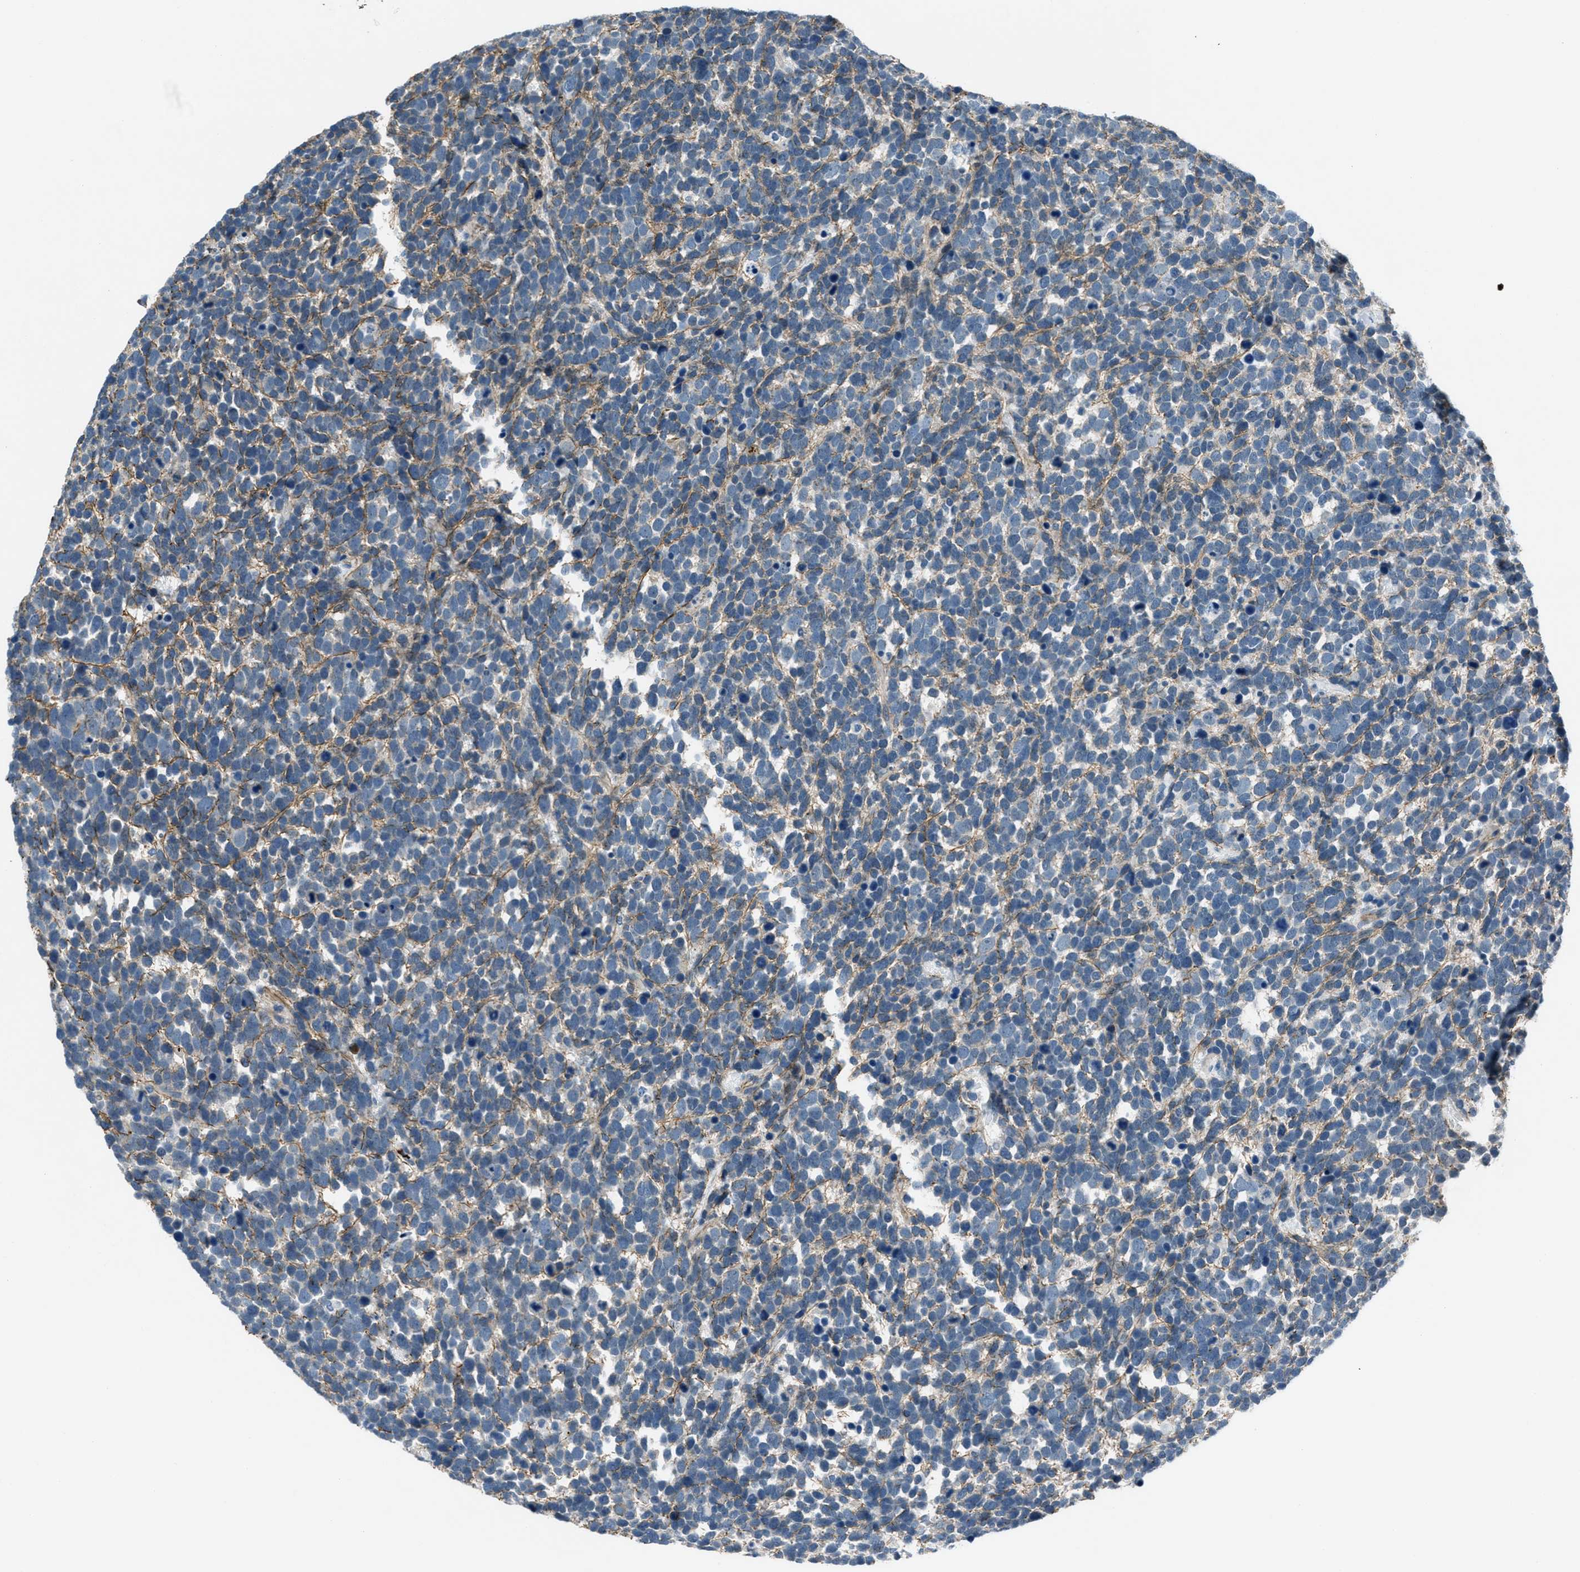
{"staining": {"intensity": "negative", "quantity": "none", "location": "none"}, "tissue": "urothelial cancer", "cell_type": "Tumor cells", "image_type": "cancer", "snomed": [{"axis": "morphology", "description": "Urothelial carcinoma, High grade"}, {"axis": "topography", "description": "Urinary bladder"}], "caption": "IHC of human urothelial cancer reveals no positivity in tumor cells. The staining is performed using DAB (3,3'-diaminobenzidine) brown chromogen with nuclei counter-stained in using hematoxylin.", "gene": "FBN1", "patient": {"sex": "female", "age": 82}}